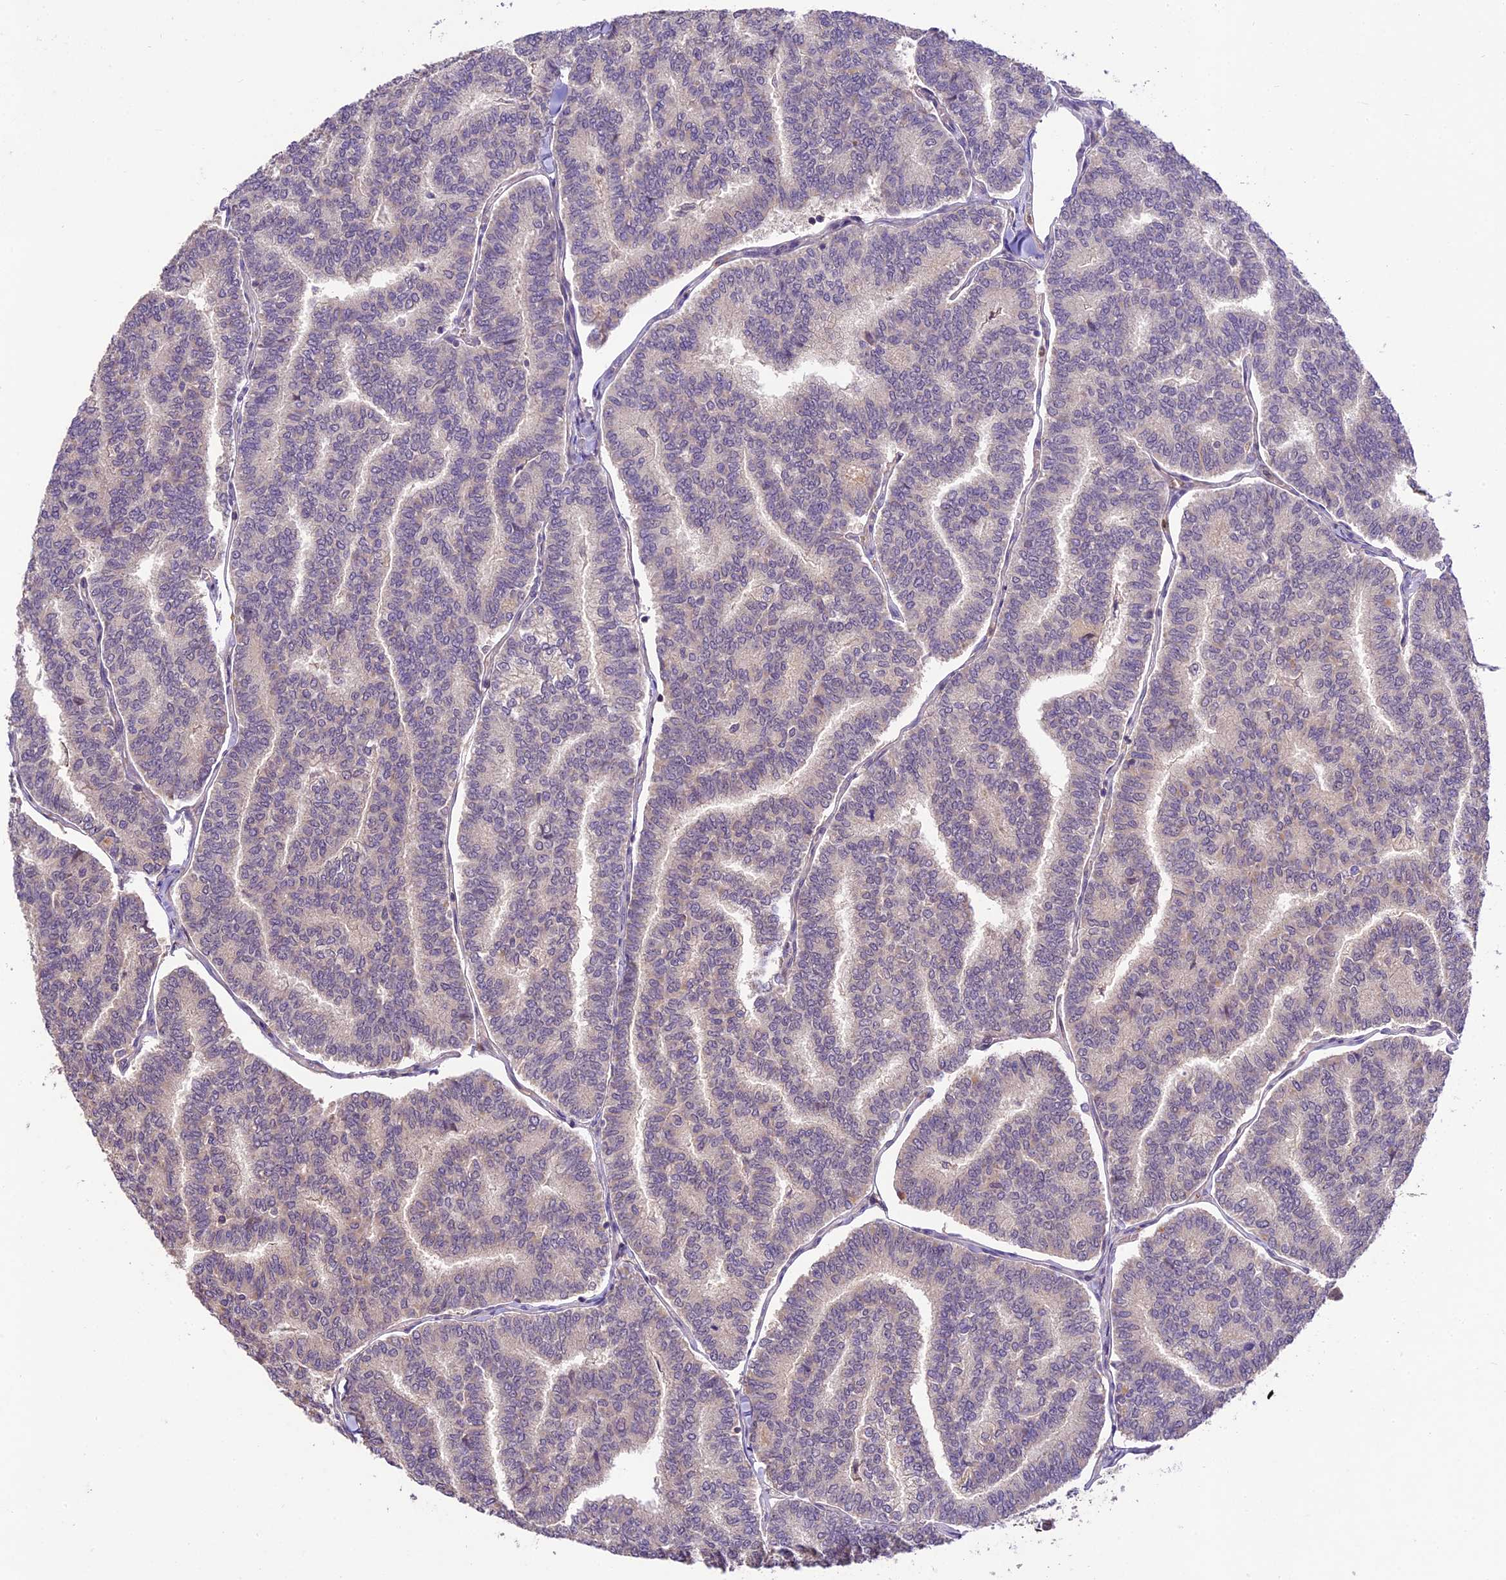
{"staining": {"intensity": "weak", "quantity": "<25%", "location": "cytoplasmic/membranous"}, "tissue": "thyroid cancer", "cell_type": "Tumor cells", "image_type": "cancer", "snomed": [{"axis": "morphology", "description": "Papillary adenocarcinoma, NOS"}, {"axis": "topography", "description": "Thyroid gland"}], "caption": "Thyroid papillary adenocarcinoma was stained to show a protein in brown. There is no significant expression in tumor cells.", "gene": "DGKH", "patient": {"sex": "female", "age": 35}}